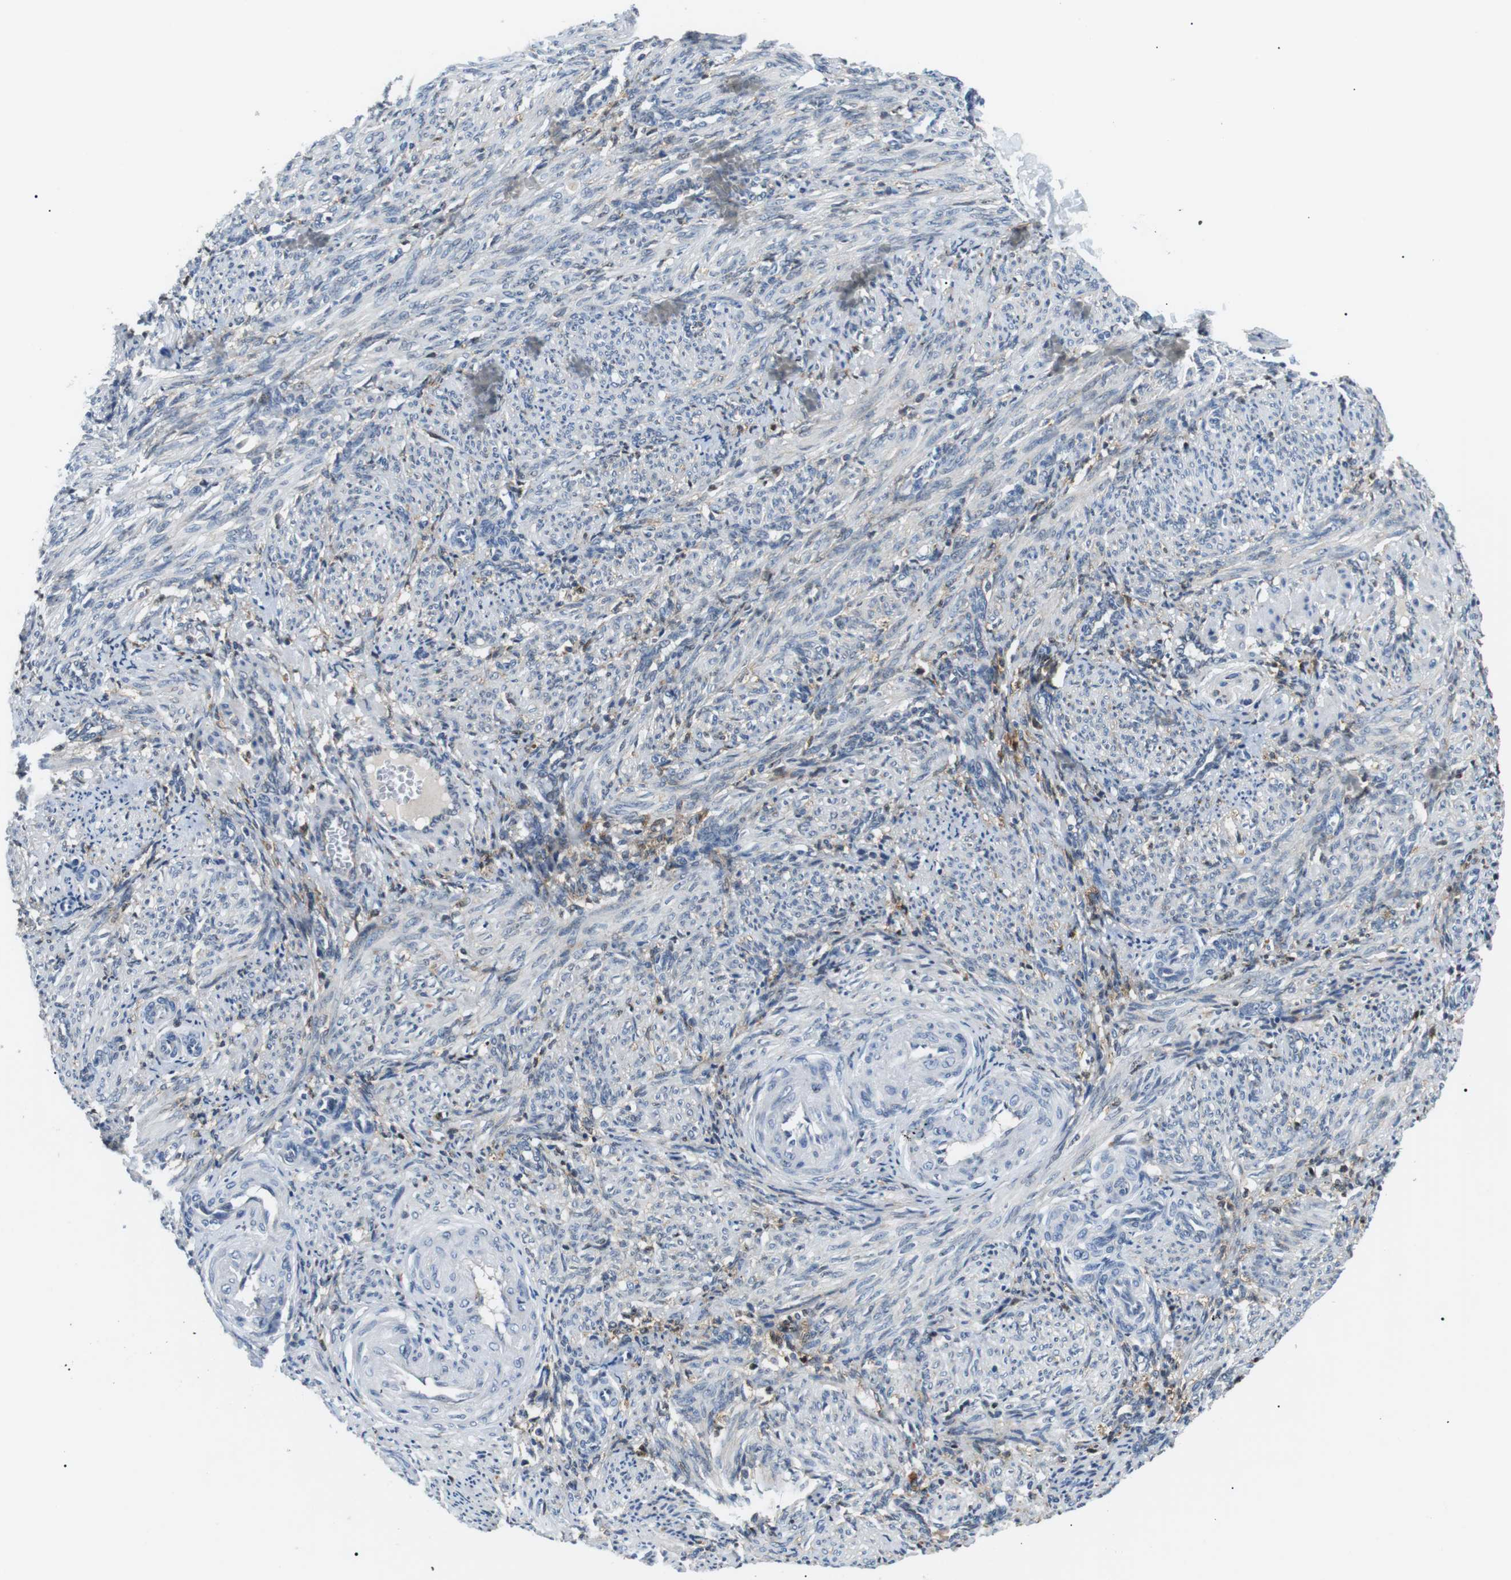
{"staining": {"intensity": "weak", "quantity": "<25%", "location": "cytoplasmic/membranous"}, "tissue": "smooth muscle", "cell_type": "Smooth muscle cells", "image_type": "normal", "snomed": [{"axis": "morphology", "description": "Normal tissue, NOS"}, {"axis": "topography", "description": "Endometrium"}], "caption": "Smooth muscle was stained to show a protein in brown. There is no significant expression in smooth muscle cells.", "gene": "RAB9A", "patient": {"sex": "female", "age": 33}}